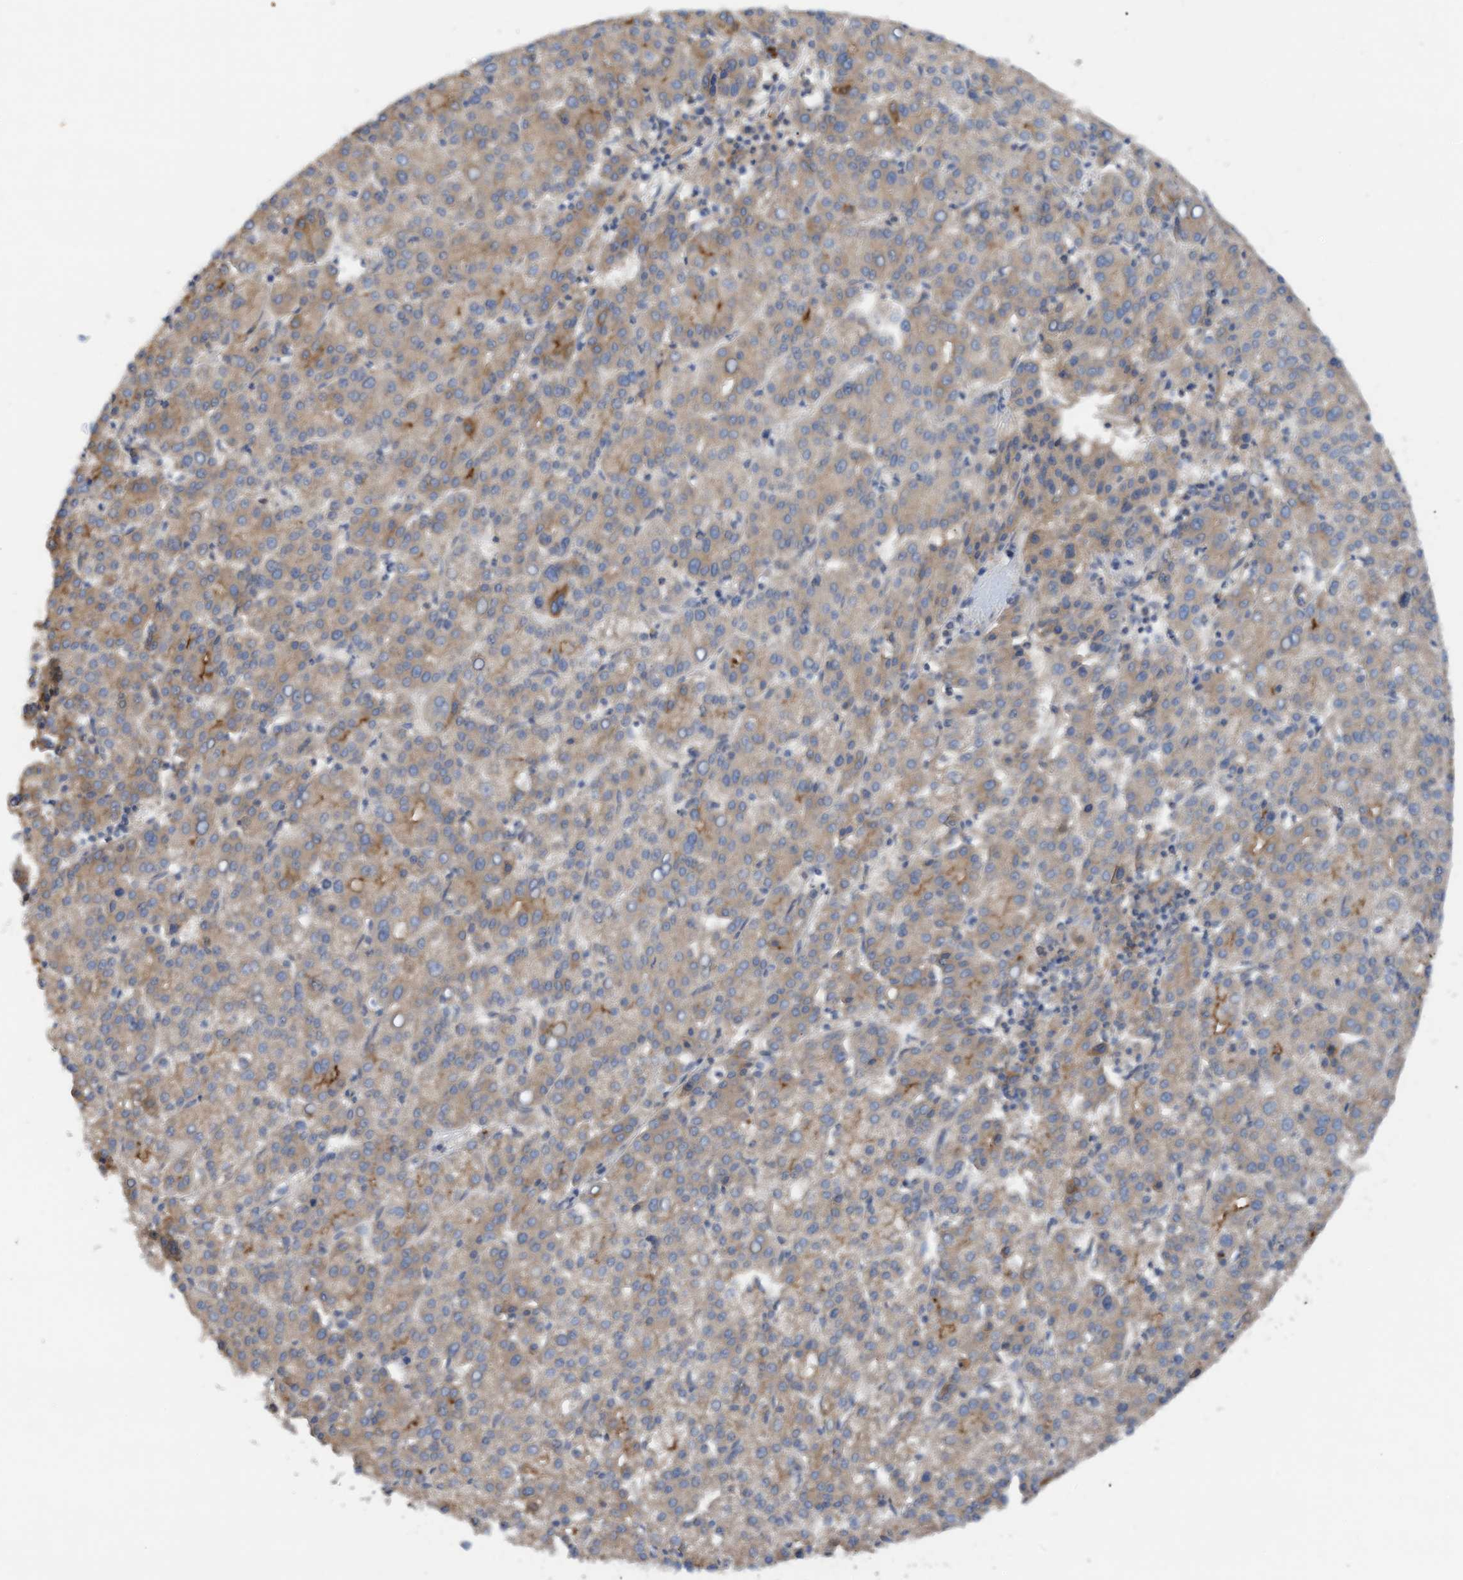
{"staining": {"intensity": "moderate", "quantity": "<25%", "location": "cytoplasmic/membranous"}, "tissue": "liver cancer", "cell_type": "Tumor cells", "image_type": "cancer", "snomed": [{"axis": "morphology", "description": "Carcinoma, Hepatocellular, NOS"}, {"axis": "topography", "description": "Liver"}], "caption": "An IHC micrograph of tumor tissue is shown. Protein staining in brown labels moderate cytoplasmic/membranous positivity in liver cancer (hepatocellular carcinoma) within tumor cells.", "gene": "SLC5A11", "patient": {"sex": "female", "age": 58}}